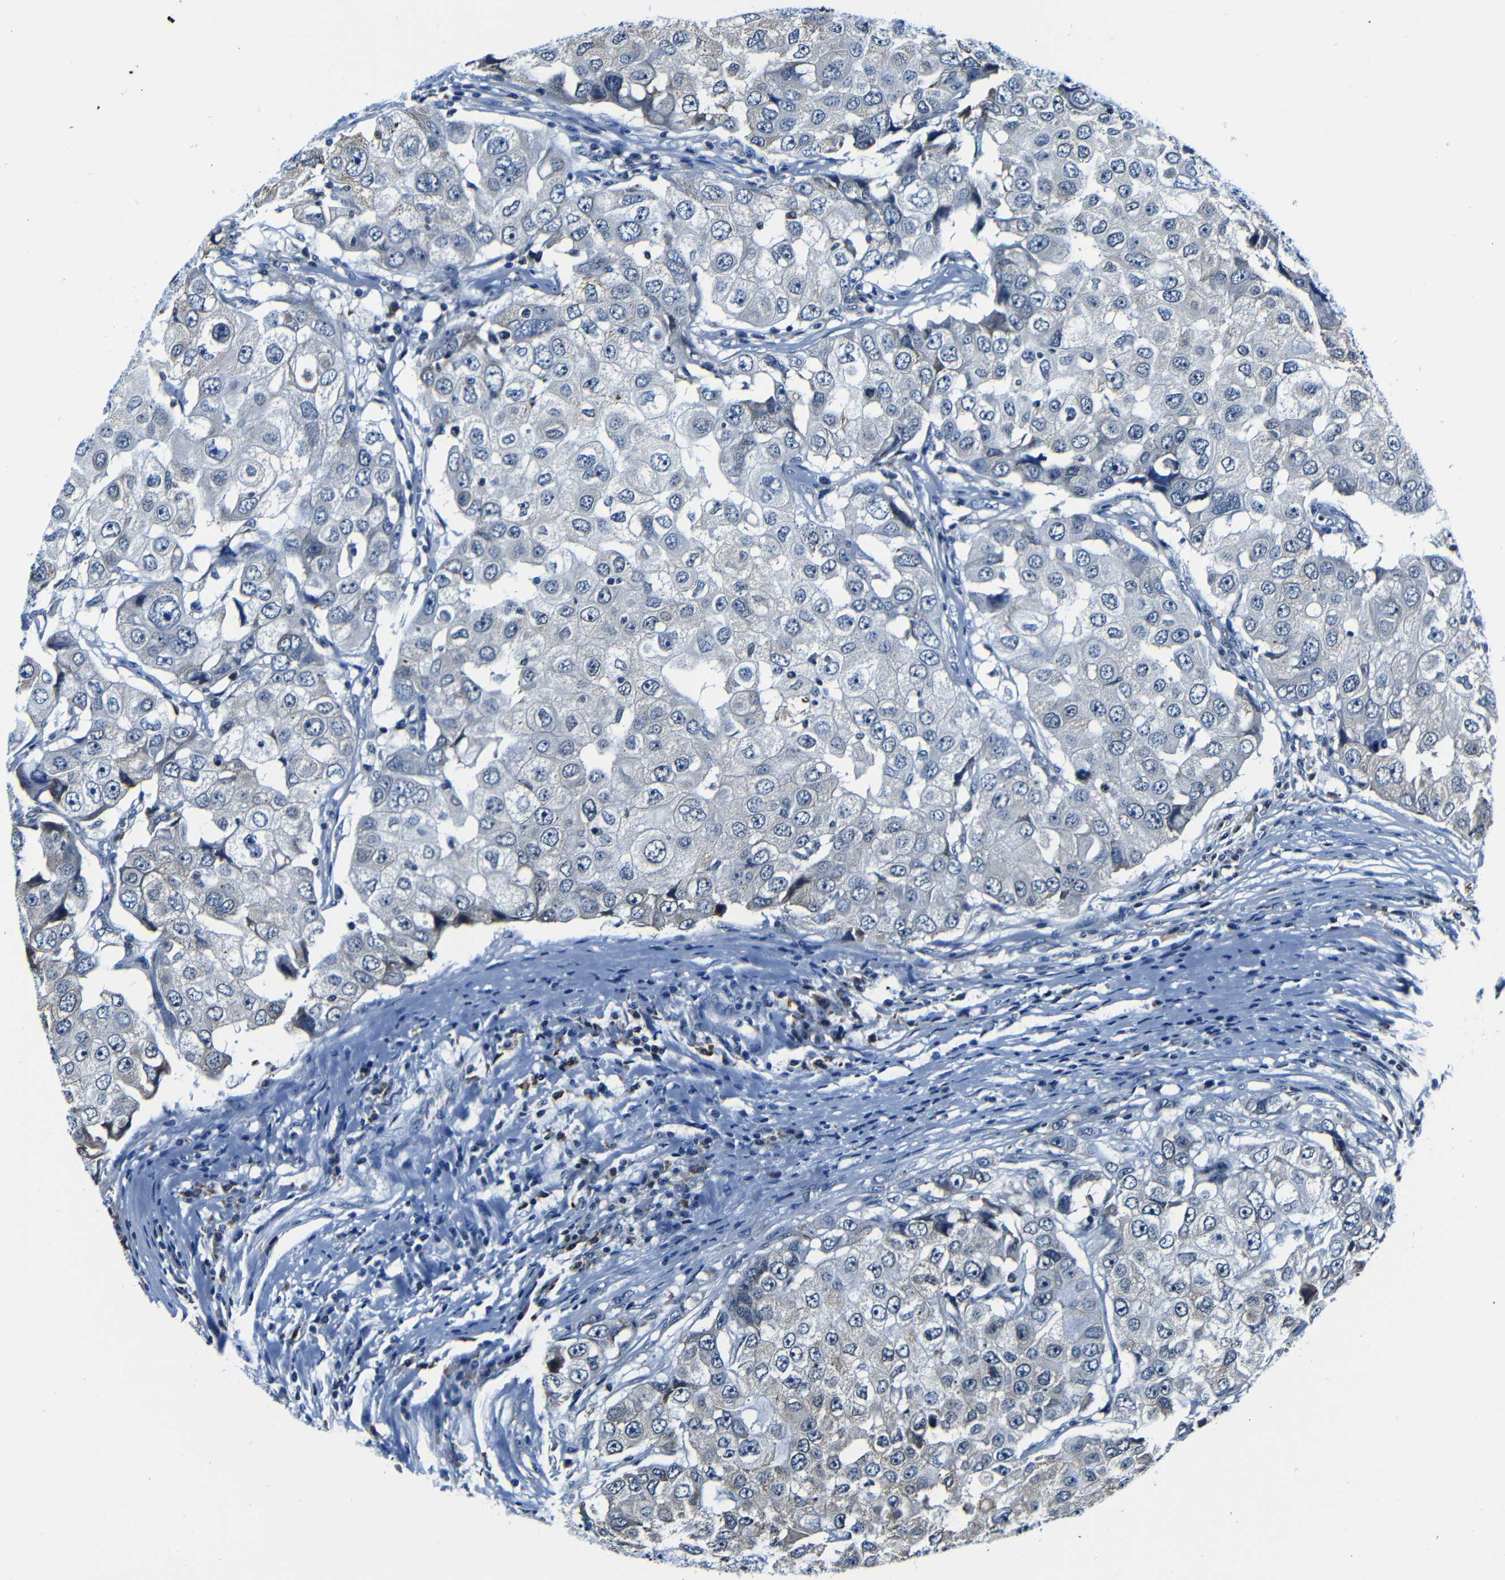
{"staining": {"intensity": "negative", "quantity": "none", "location": "none"}, "tissue": "breast cancer", "cell_type": "Tumor cells", "image_type": "cancer", "snomed": [{"axis": "morphology", "description": "Duct carcinoma"}, {"axis": "topography", "description": "Breast"}], "caption": "This is an immunohistochemistry image of breast cancer (intraductal carcinoma). There is no expression in tumor cells.", "gene": "NCBP3", "patient": {"sex": "female", "age": 27}}